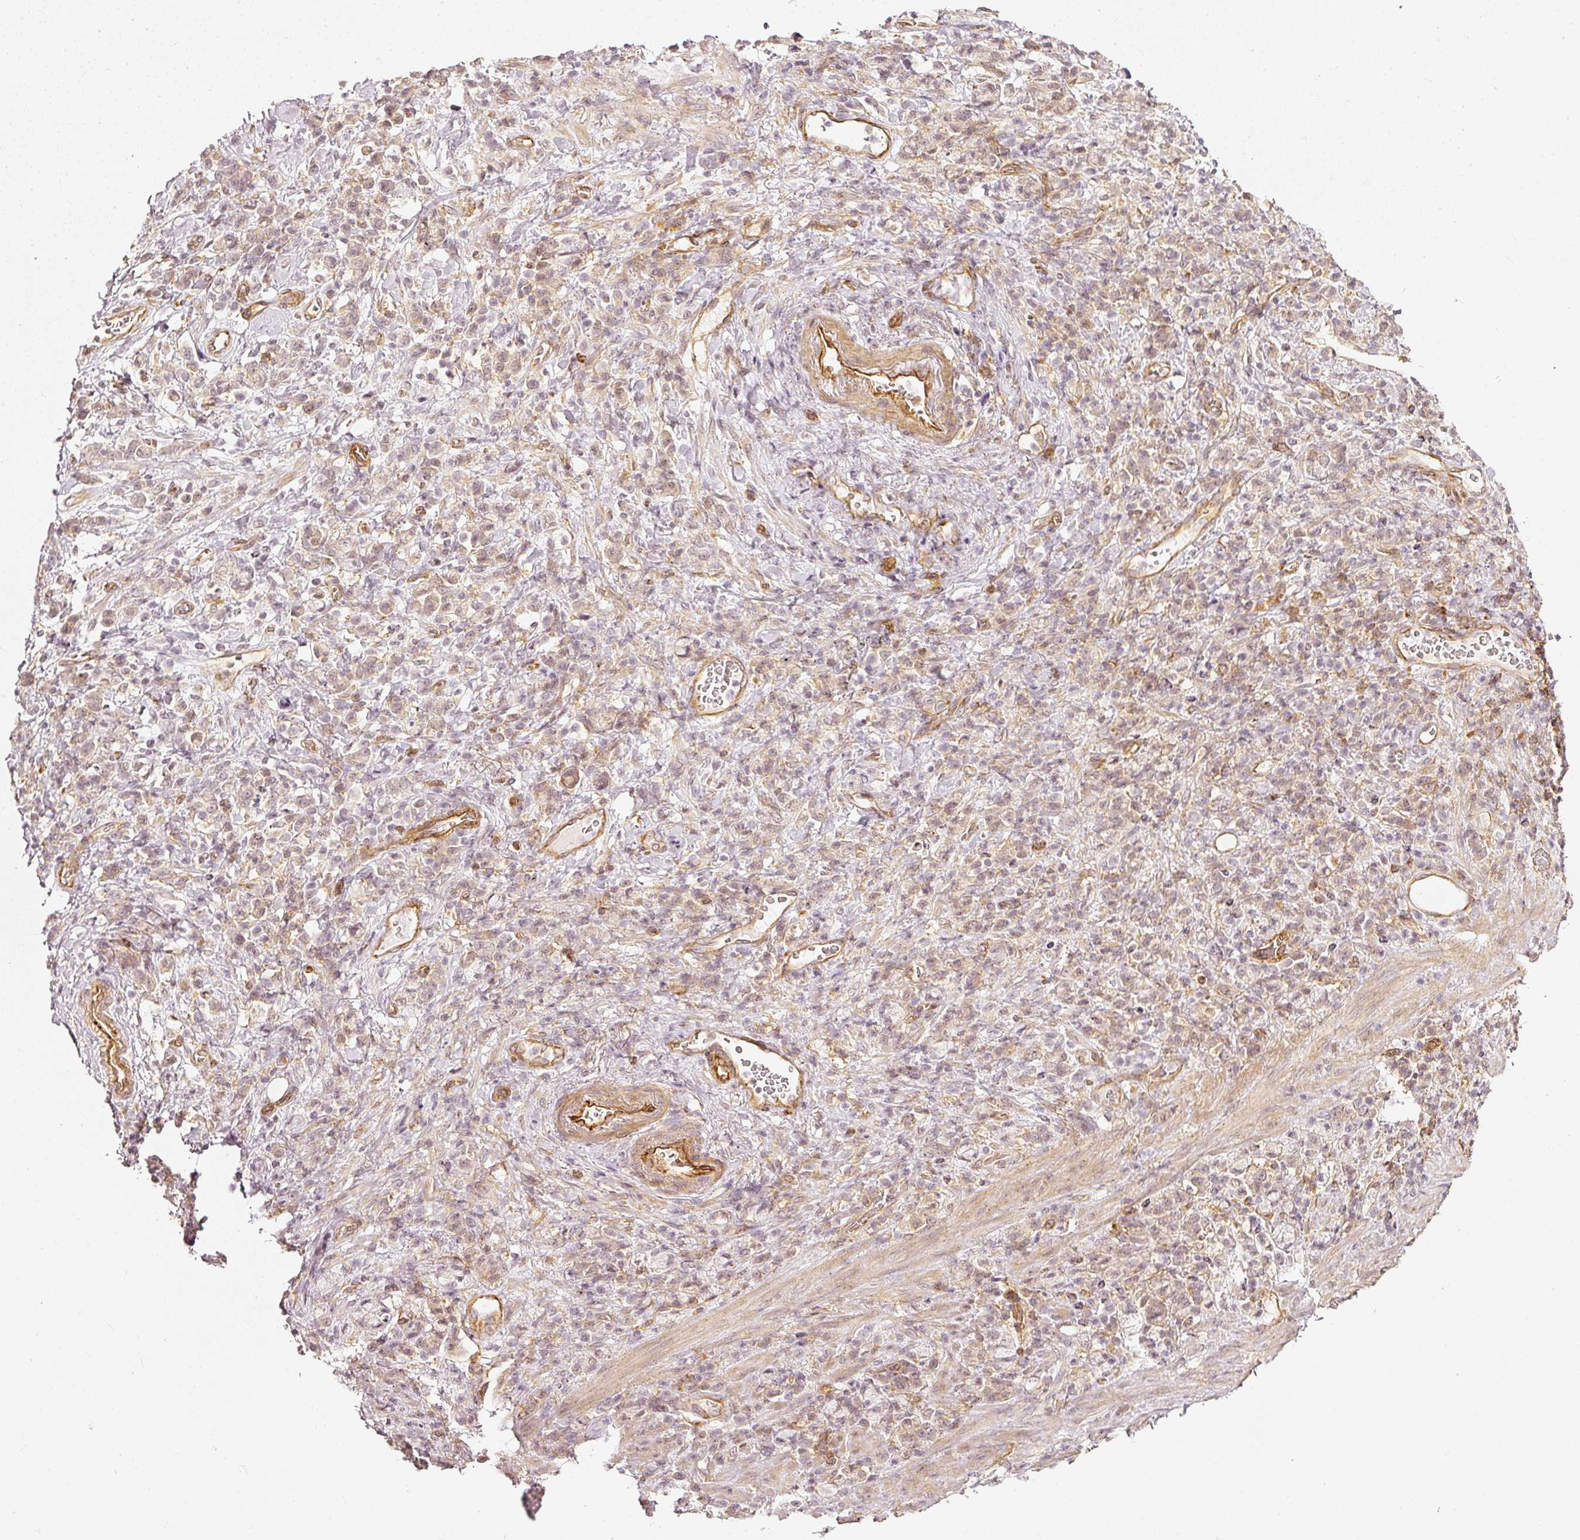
{"staining": {"intensity": "weak", "quantity": "25%-75%", "location": "cytoplasmic/membranous"}, "tissue": "stomach cancer", "cell_type": "Tumor cells", "image_type": "cancer", "snomed": [{"axis": "morphology", "description": "Adenocarcinoma, NOS"}, {"axis": "topography", "description": "Stomach"}], "caption": "Brown immunohistochemical staining in stomach cancer reveals weak cytoplasmic/membranous positivity in approximately 25%-75% of tumor cells.", "gene": "DRD2", "patient": {"sex": "male", "age": 77}}